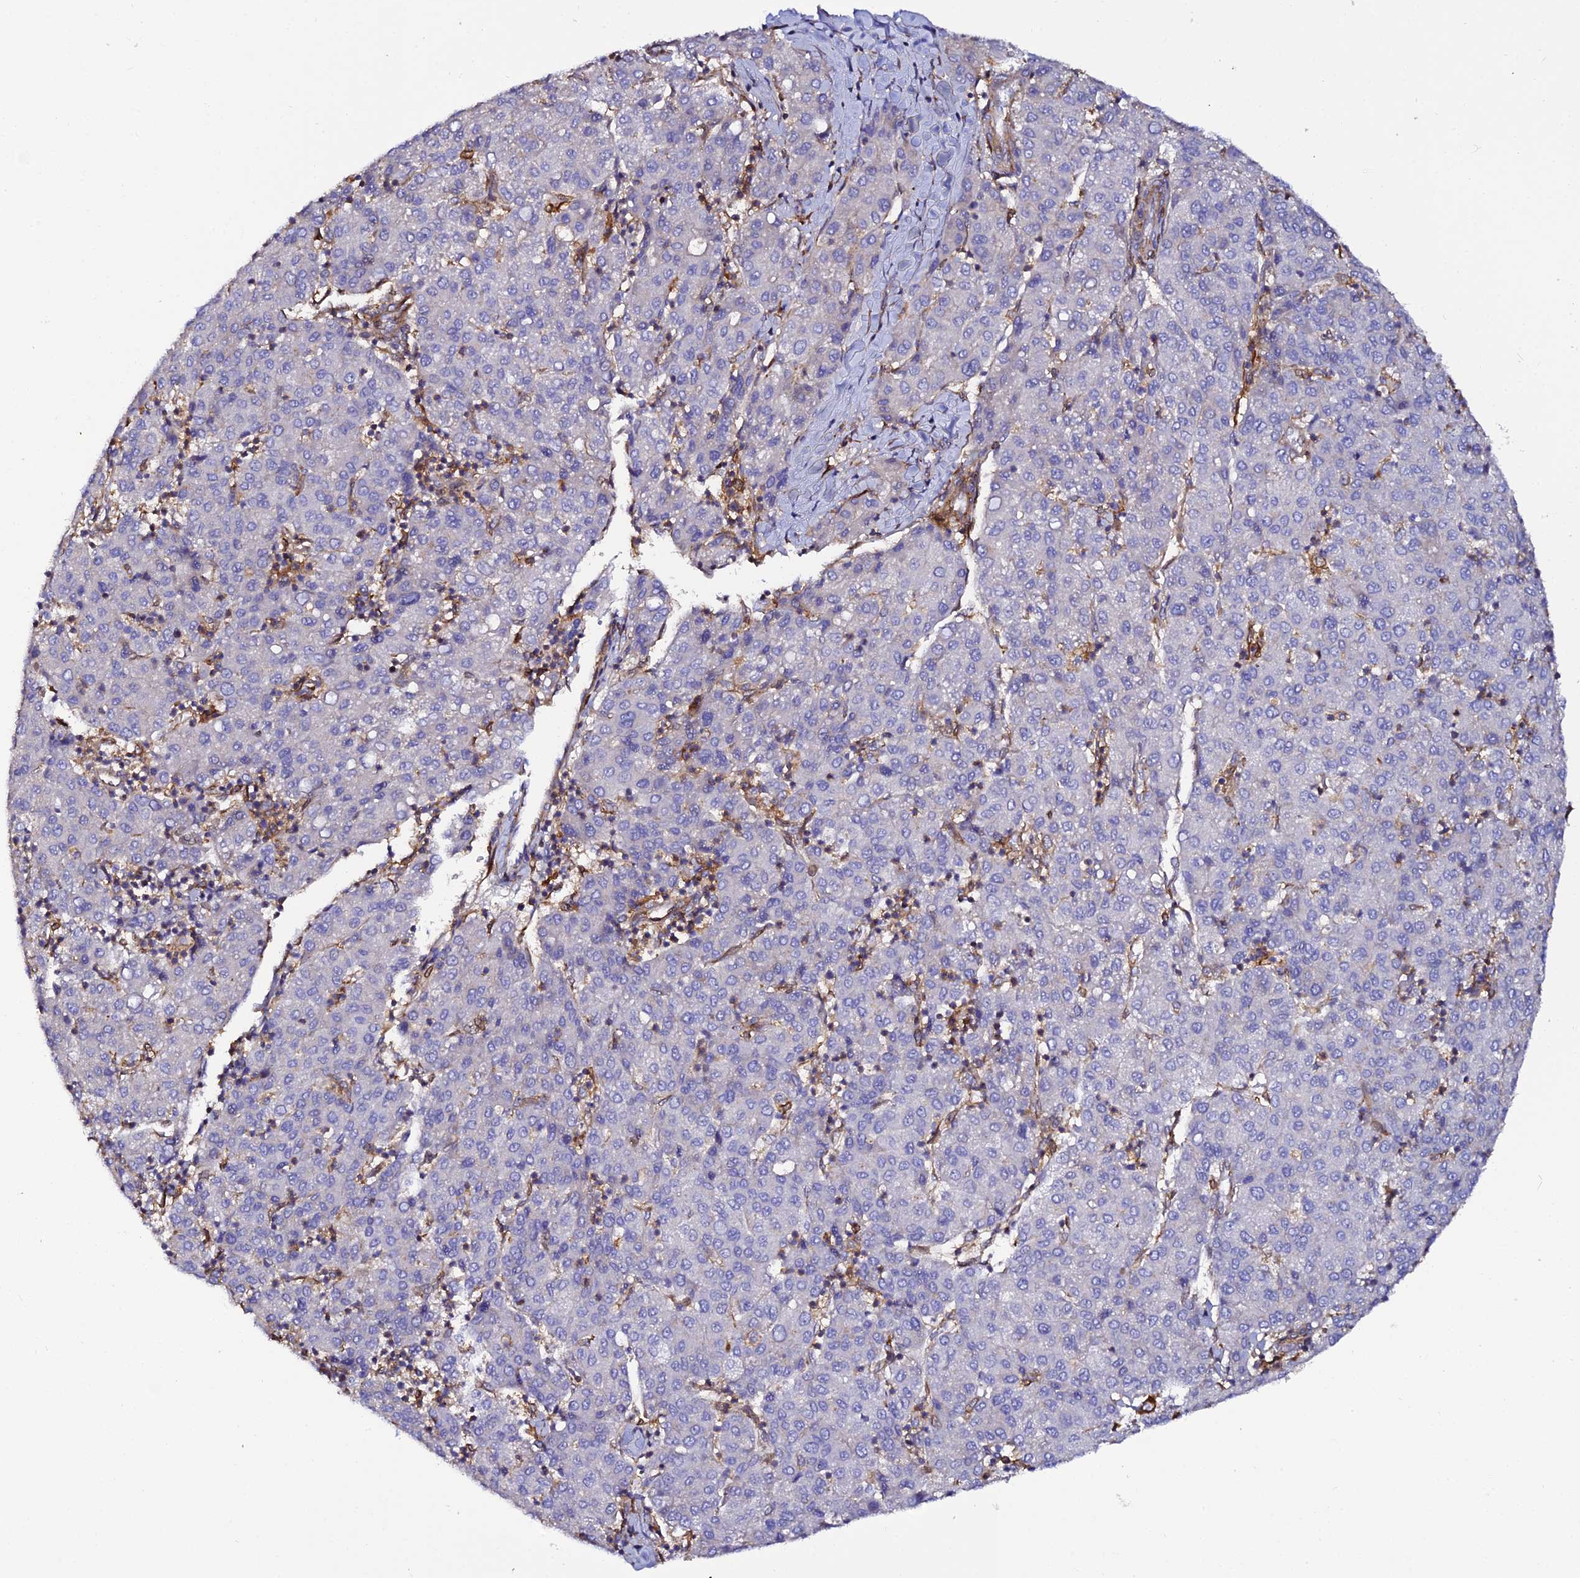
{"staining": {"intensity": "negative", "quantity": "none", "location": "none"}, "tissue": "liver cancer", "cell_type": "Tumor cells", "image_type": "cancer", "snomed": [{"axis": "morphology", "description": "Carcinoma, Hepatocellular, NOS"}, {"axis": "topography", "description": "Liver"}], "caption": "DAB immunohistochemical staining of liver cancer reveals no significant staining in tumor cells.", "gene": "TRPV2", "patient": {"sex": "male", "age": 65}}